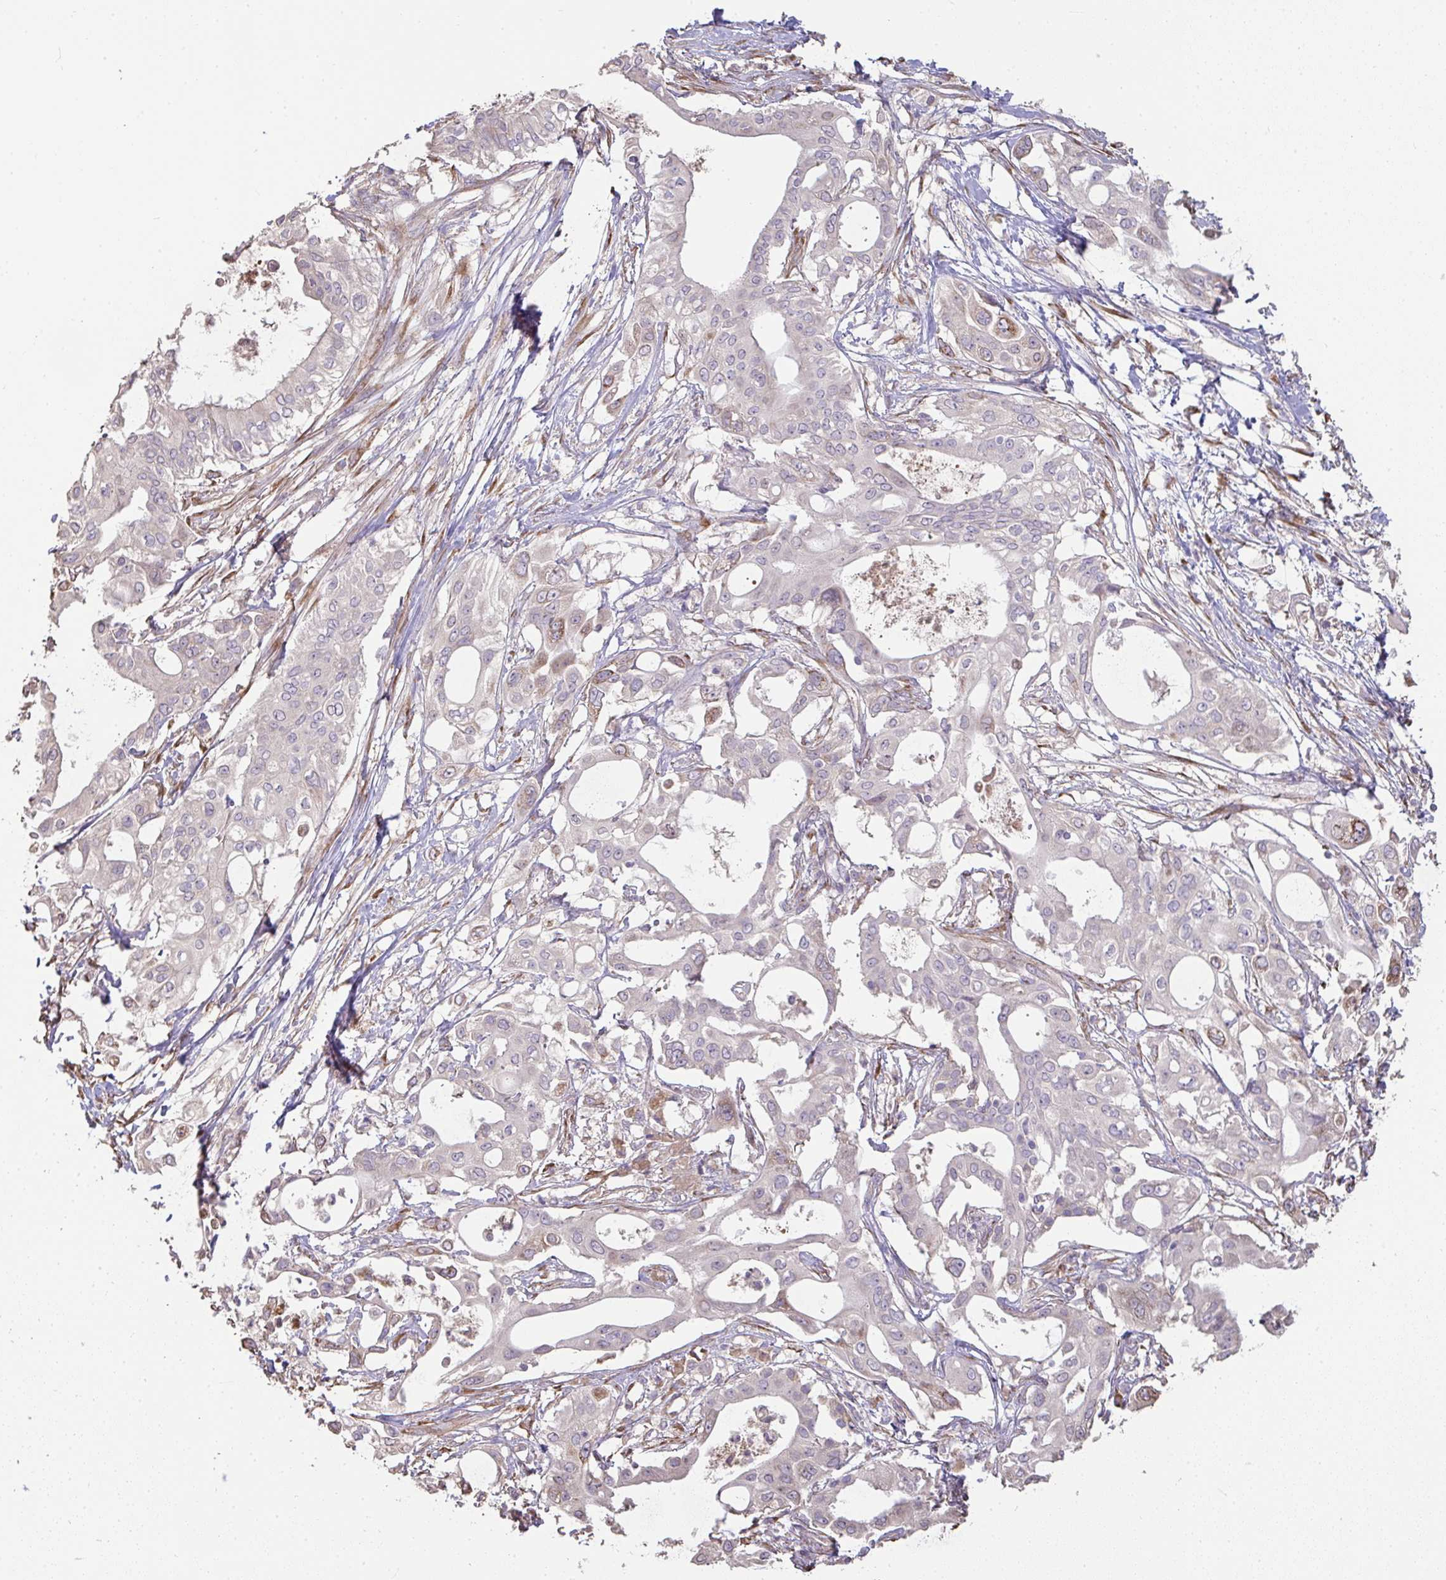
{"staining": {"intensity": "negative", "quantity": "none", "location": "none"}, "tissue": "pancreatic cancer", "cell_type": "Tumor cells", "image_type": "cancer", "snomed": [{"axis": "morphology", "description": "Adenocarcinoma, NOS"}, {"axis": "topography", "description": "Pancreas"}], "caption": "IHC of pancreatic cancer demonstrates no positivity in tumor cells.", "gene": "BRINP3", "patient": {"sex": "female", "age": 68}}